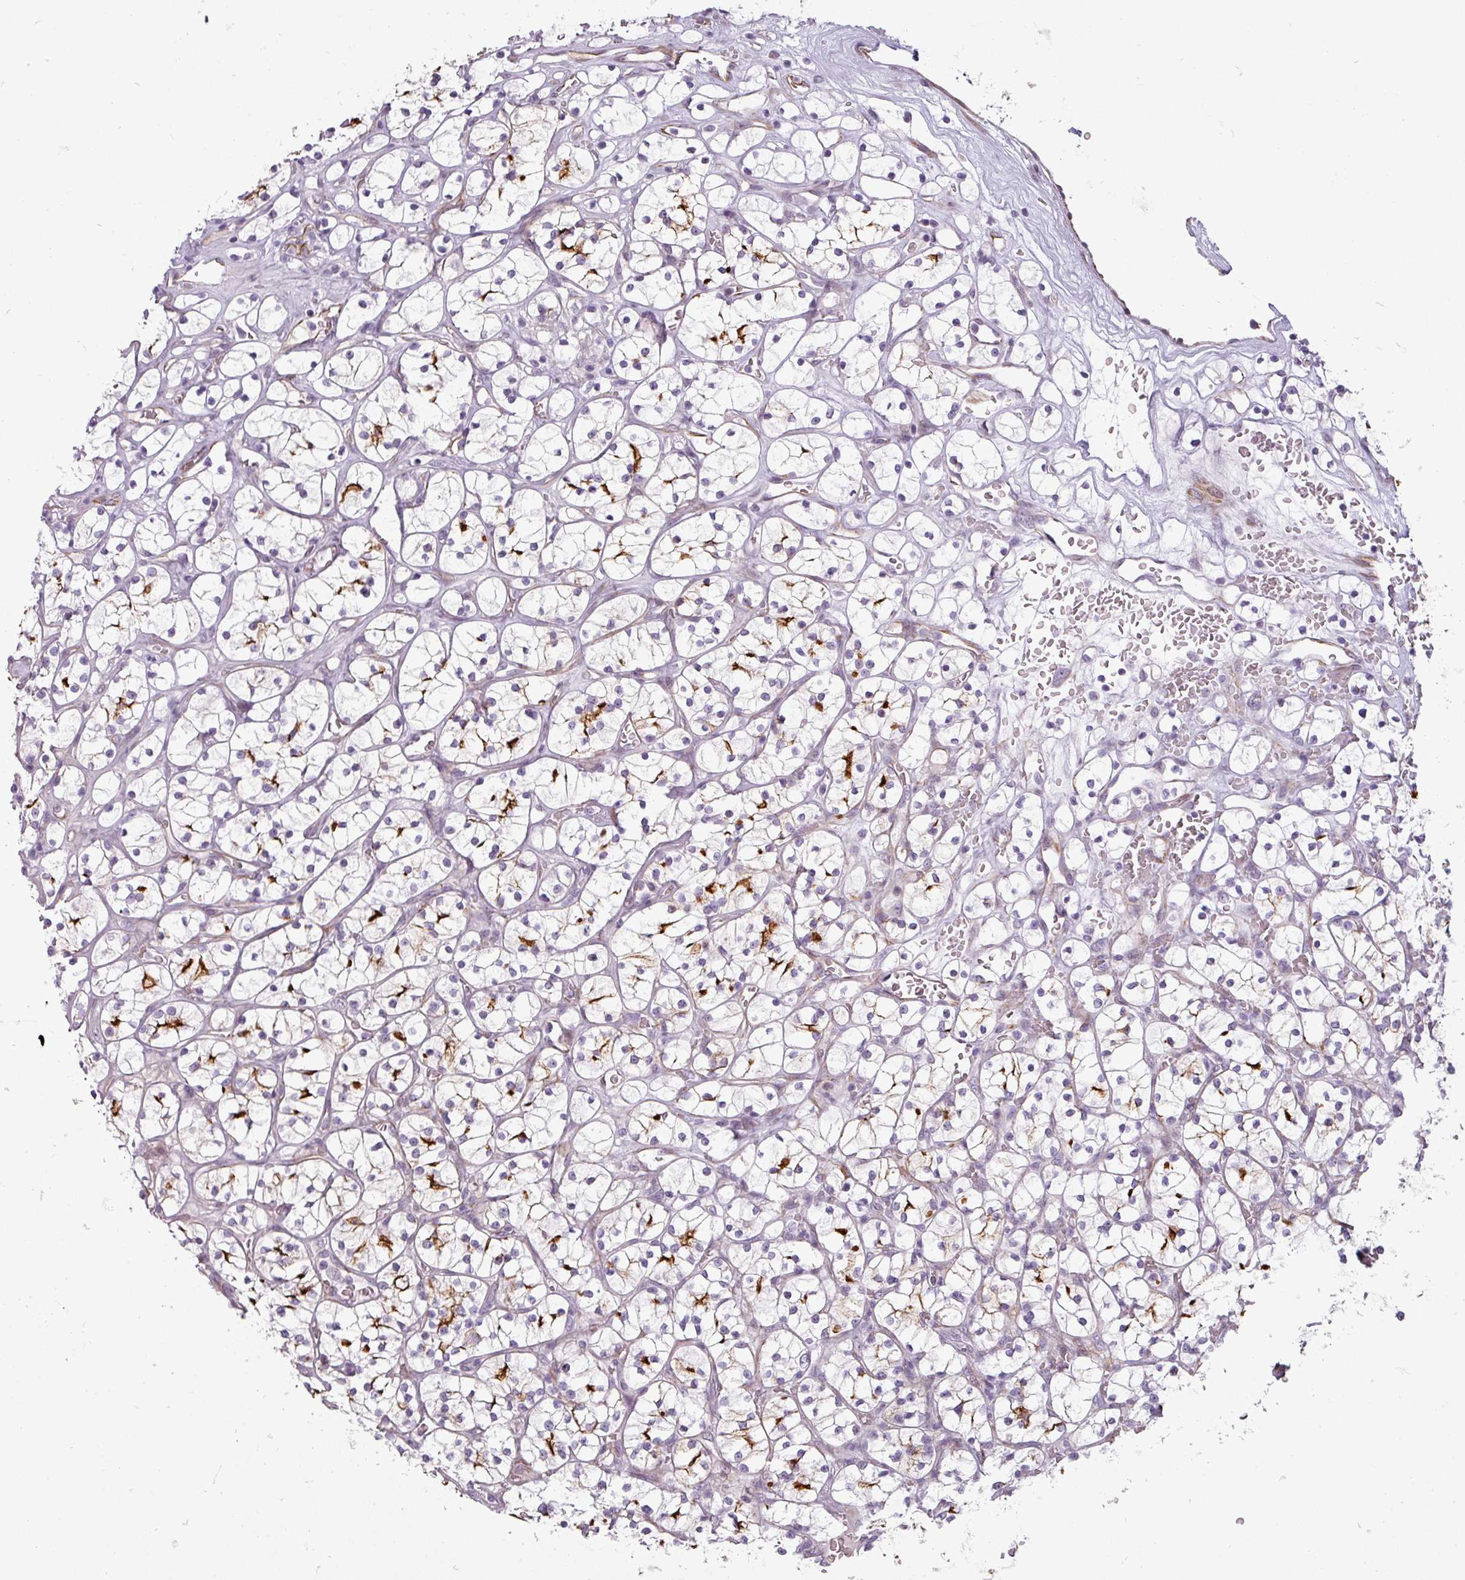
{"staining": {"intensity": "moderate", "quantity": "<25%", "location": "cytoplasmic/membranous"}, "tissue": "renal cancer", "cell_type": "Tumor cells", "image_type": "cancer", "snomed": [{"axis": "morphology", "description": "Adenocarcinoma, NOS"}, {"axis": "topography", "description": "Kidney"}], "caption": "Moderate cytoplasmic/membranous staining for a protein is present in about <25% of tumor cells of renal cancer using IHC.", "gene": "CHRDL1", "patient": {"sex": "female", "age": 64}}